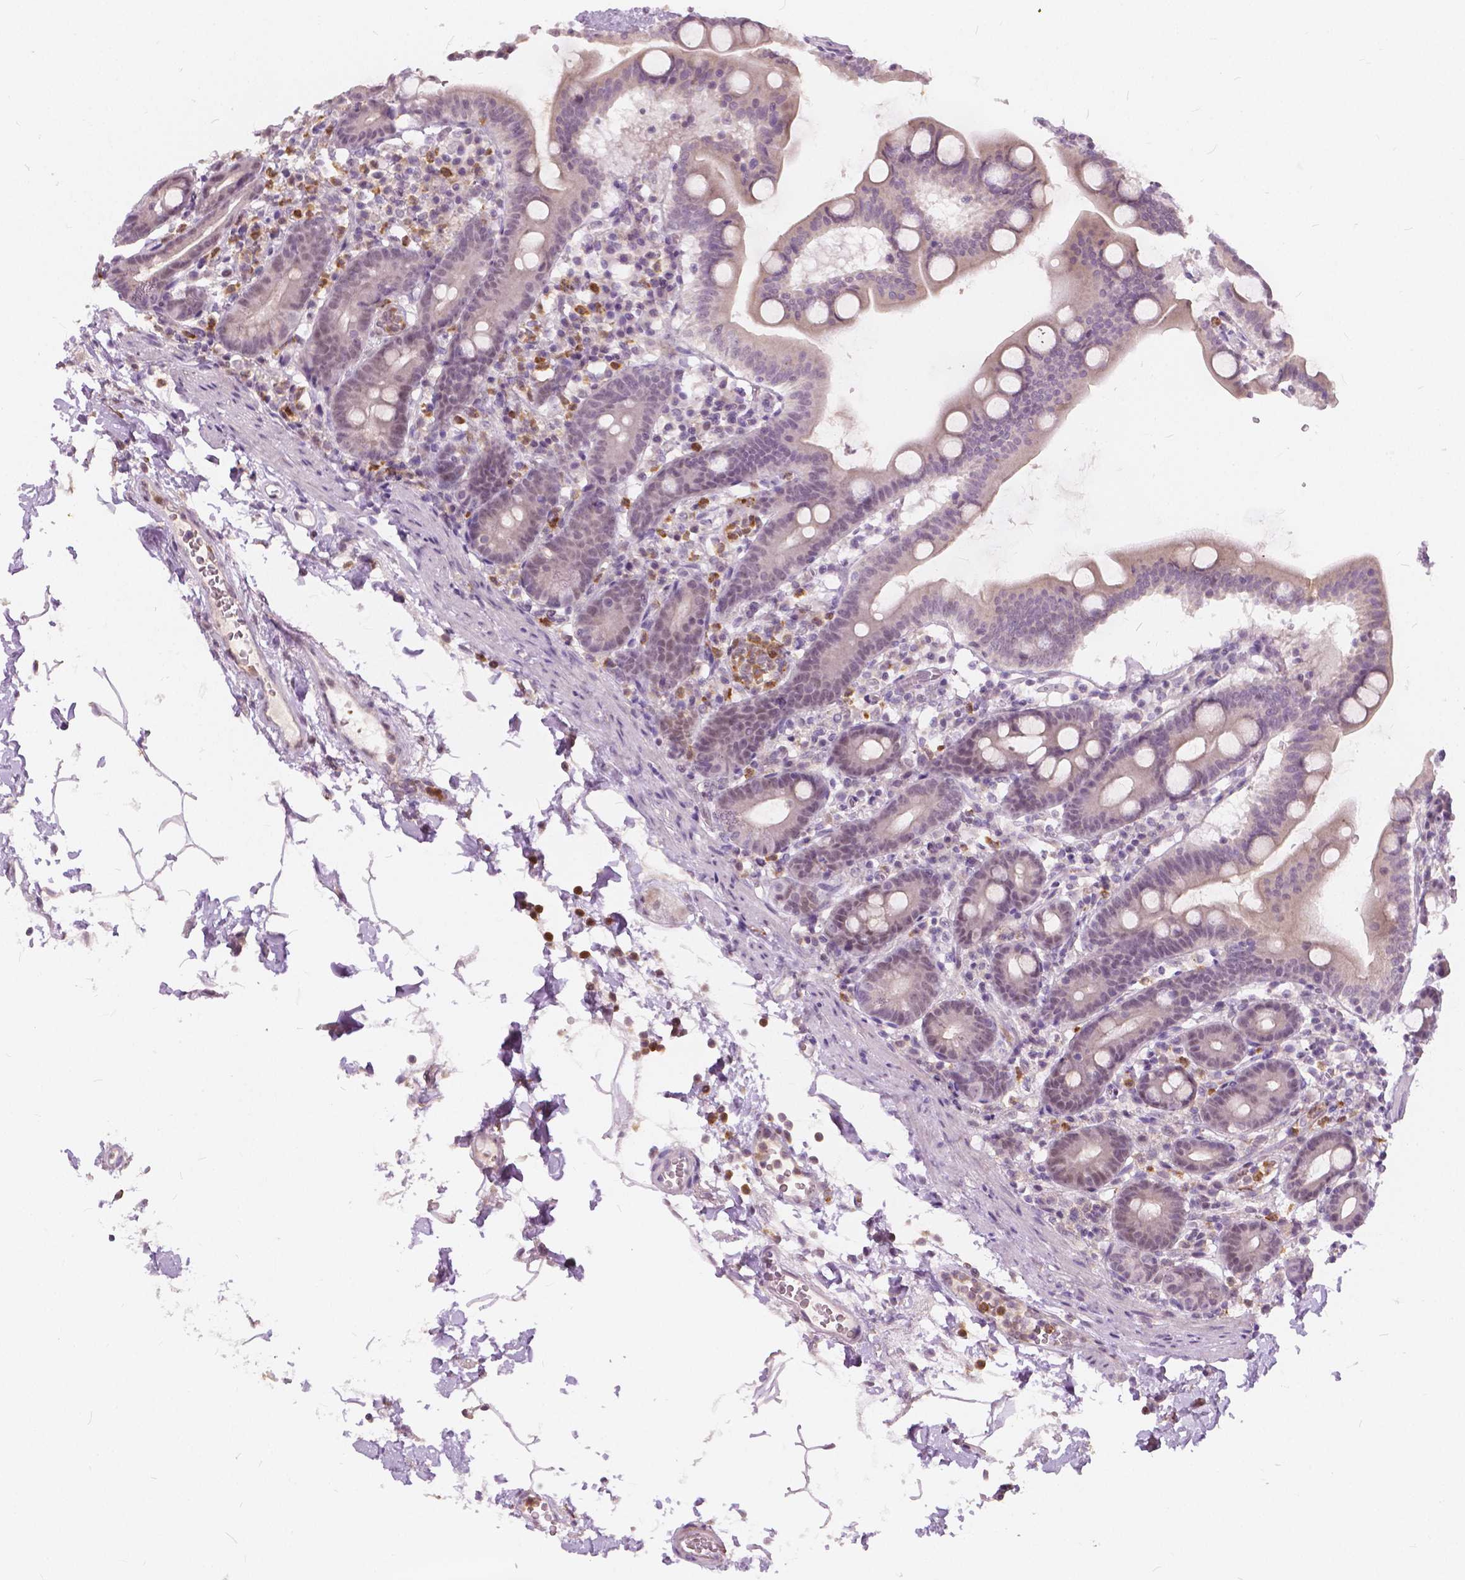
{"staining": {"intensity": "negative", "quantity": "none", "location": "none"}, "tissue": "duodenum", "cell_type": "Glandular cells", "image_type": "normal", "snomed": [{"axis": "morphology", "description": "Normal tissue, NOS"}, {"axis": "topography", "description": "Pancreas"}, {"axis": "topography", "description": "Duodenum"}], "caption": "The photomicrograph shows no staining of glandular cells in normal duodenum. (DAB immunohistochemistry (IHC) visualized using brightfield microscopy, high magnification).", "gene": "DLX6", "patient": {"sex": "male", "age": 59}}